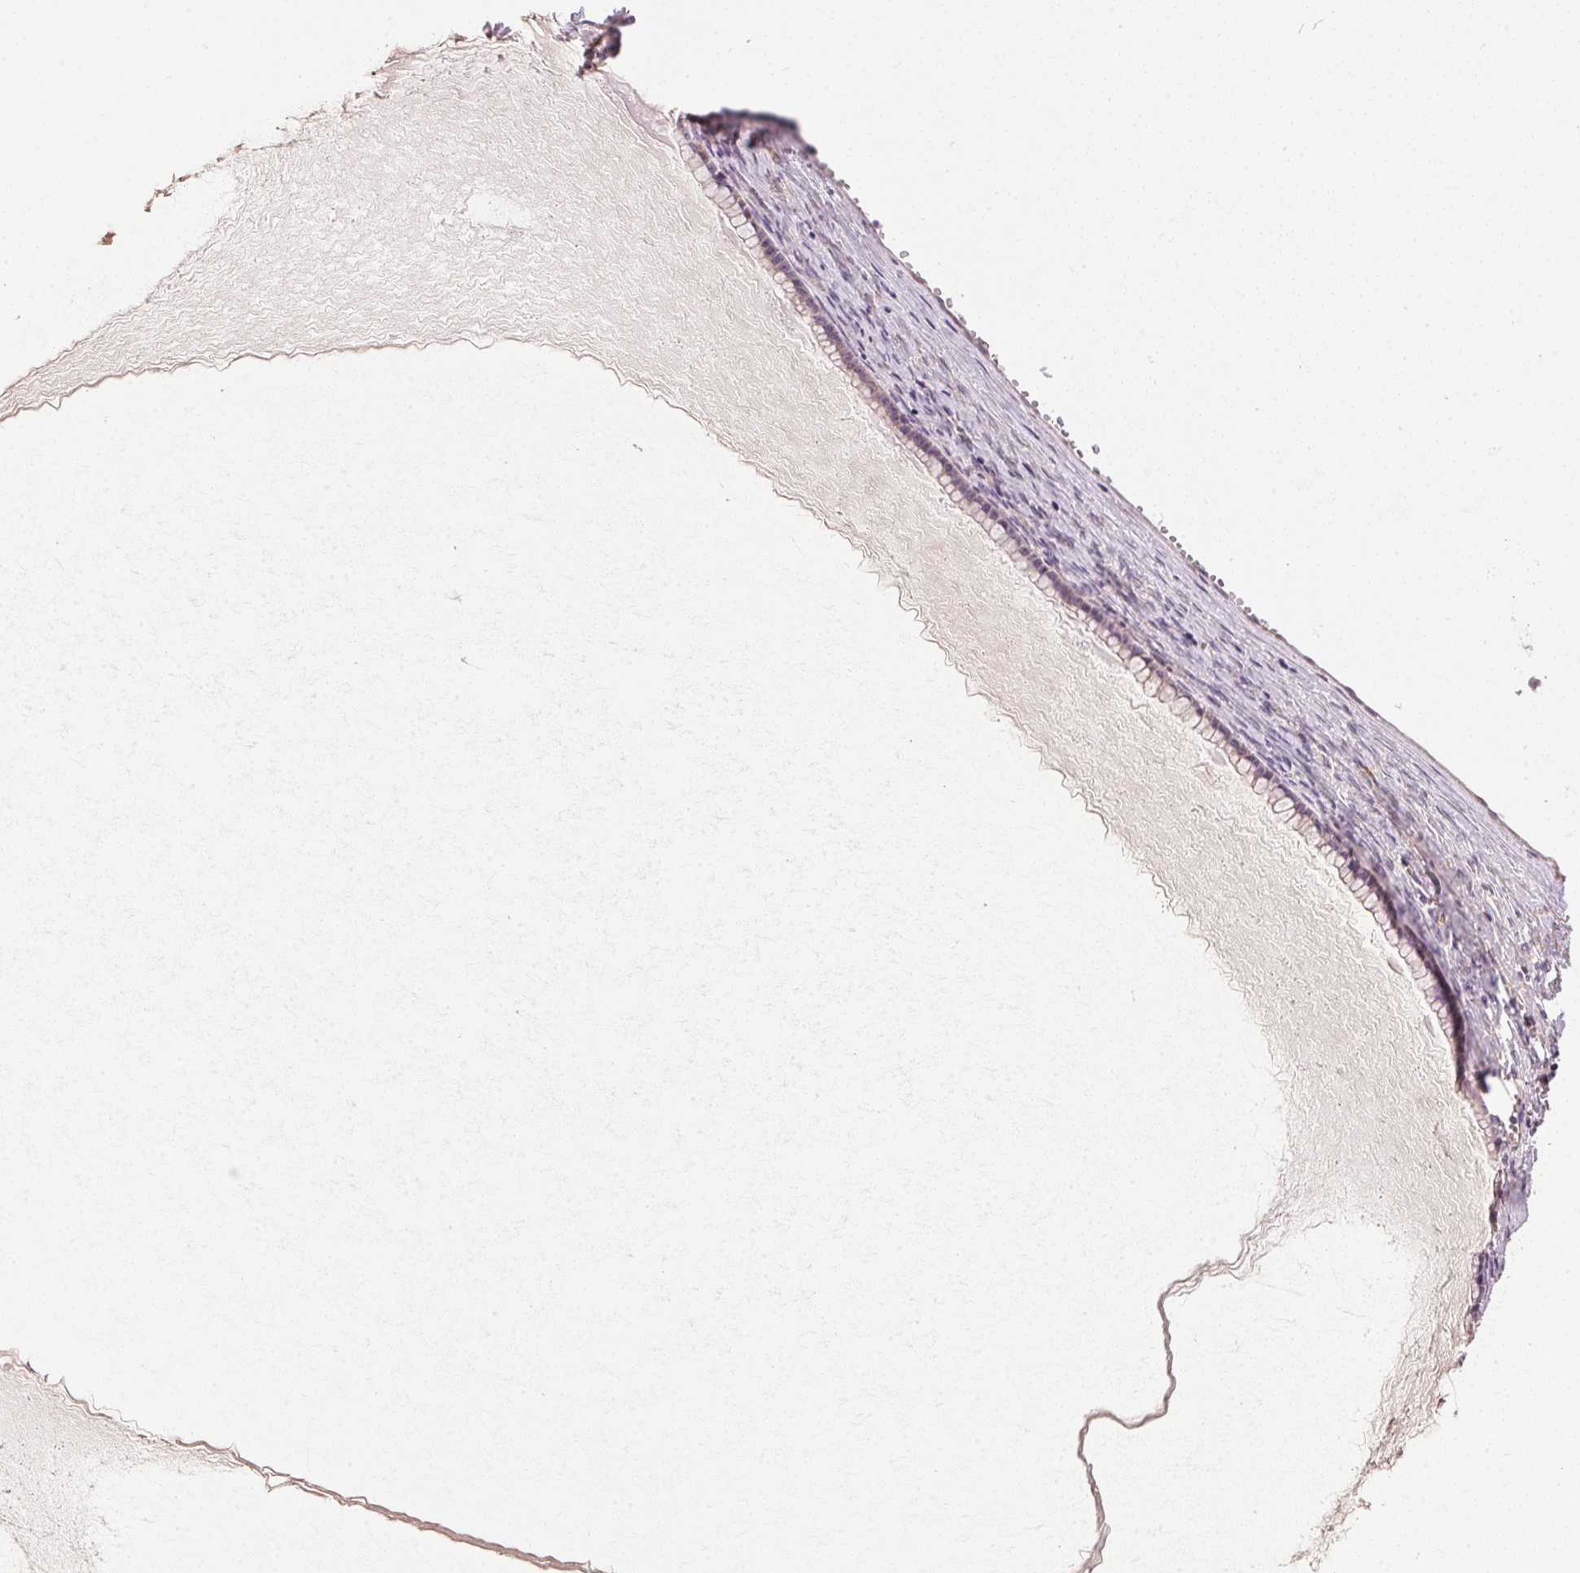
{"staining": {"intensity": "negative", "quantity": "none", "location": "none"}, "tissue": "ovarian cancer", "cell_type": "Tumor cells", "image_type": "cancer", "snomed": [{"axis": "morphology", "description": "Cystadenocarcinoma, mucinous, NOS"}, {"axis": "topography", "description": "Ovary"}], "caption": "Micrograph shows no protein positivity in tumor cells of mucinous cystadenocarcinoma (ovarian) tissue.", "gene": "GOLPH3", "patient": {"sex": "female", "age": 41}}